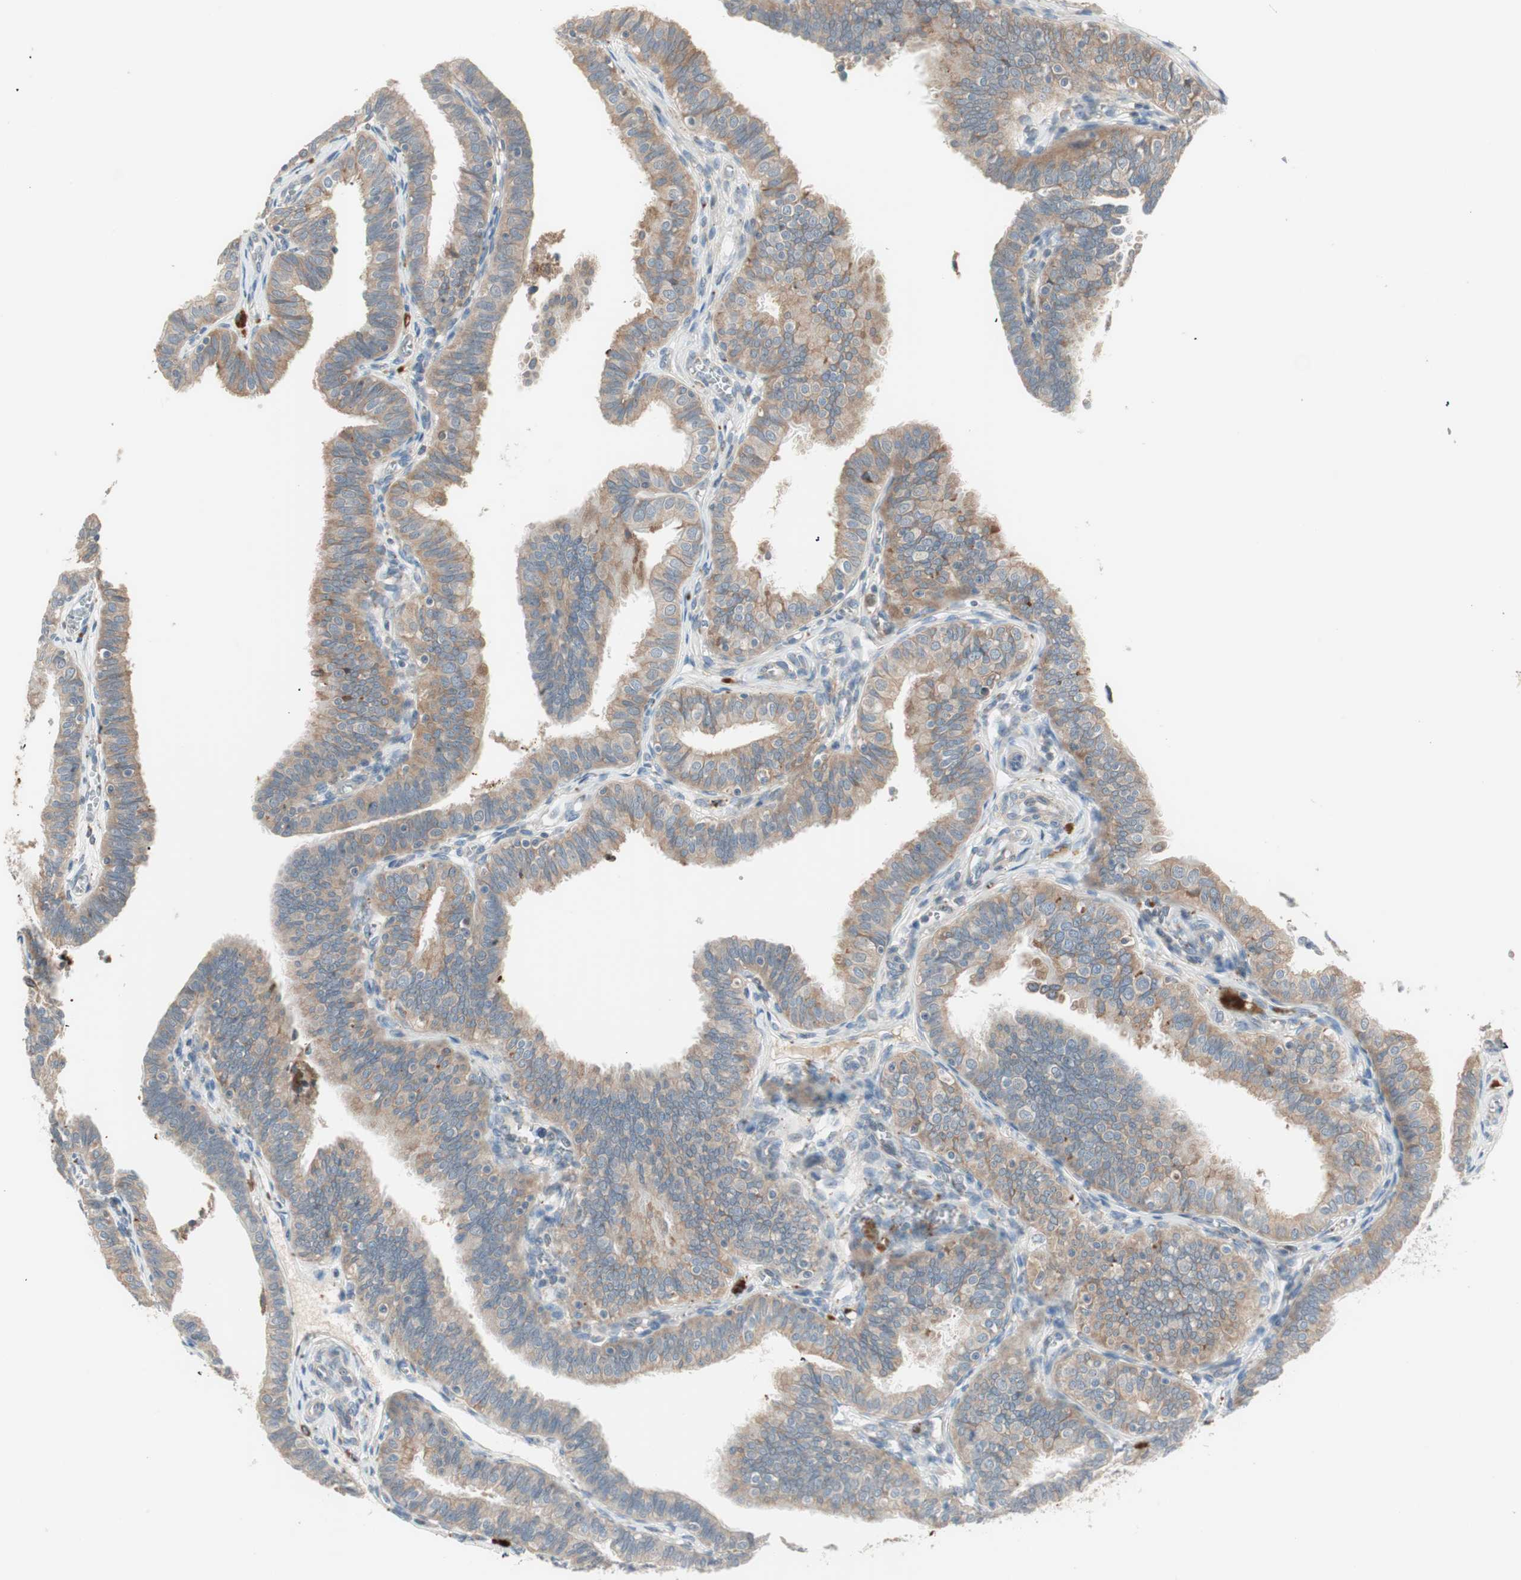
{"staining": {"intensity": "weak", "quantity": ">75%", "location": "cytoplasmic/membranous"}, "tissue": "fallopian tube", "cell_type": "Glandular cells", "image_type": "normal", "snomed": [{"axis": "morphology", "description": "Normal tissue, NOS"}, {"axis": "topography", "description": "Fallopian tube"}], "caption": "A micrograph of fallopian tube stained for a protein exhibits weak cytoplasmic/membranous brown staining in glandular cells. (Brightfield microscopy of DAB IHC at high magnification).", "gene": "SFRP1", "patient": {"sex": "female", "age": 46}}